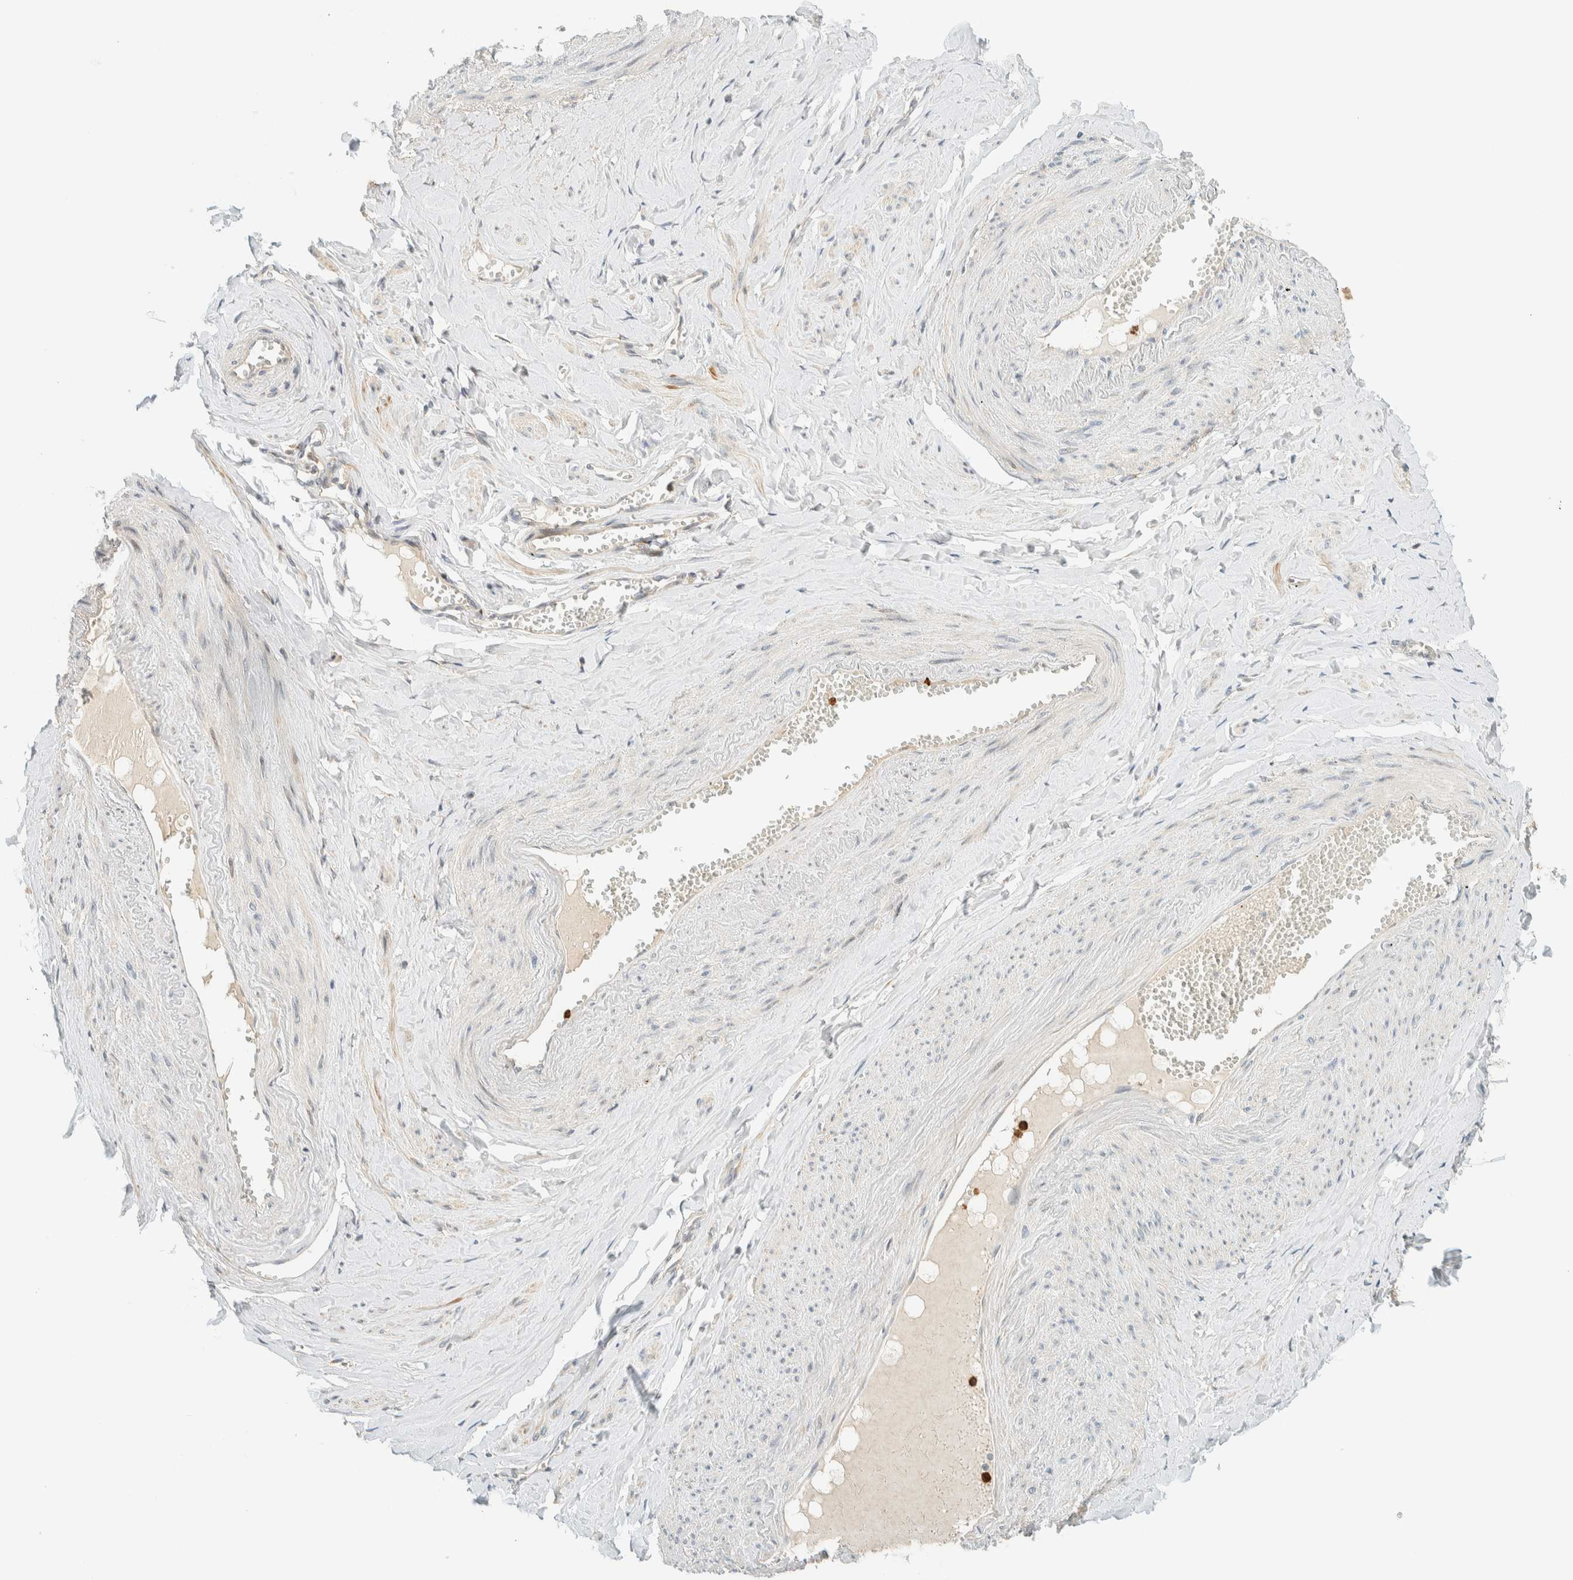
{"staining": {"intensity": "negative", "quantity": "none", "location": "none"}, "tissue": "adipose tissue", "cell_type": "Adipocytes", "image_type": "normal", "snomed": [{"axis": "morphology", "description": "Normal tissue, NOS"}, {"axis": "topography", "description": "Vascular tissue"}, {"axis": "topography", "description": "Fallopian tube"}, {"axis": "topography", "description": "Ovary"}], "caption": "Immunohistochemical staining of unremarkable human adipose tissue shows no significant expression in adipocytes.", "gene": "CCDC171", "patient": {"sex": "female", "age": 67}}